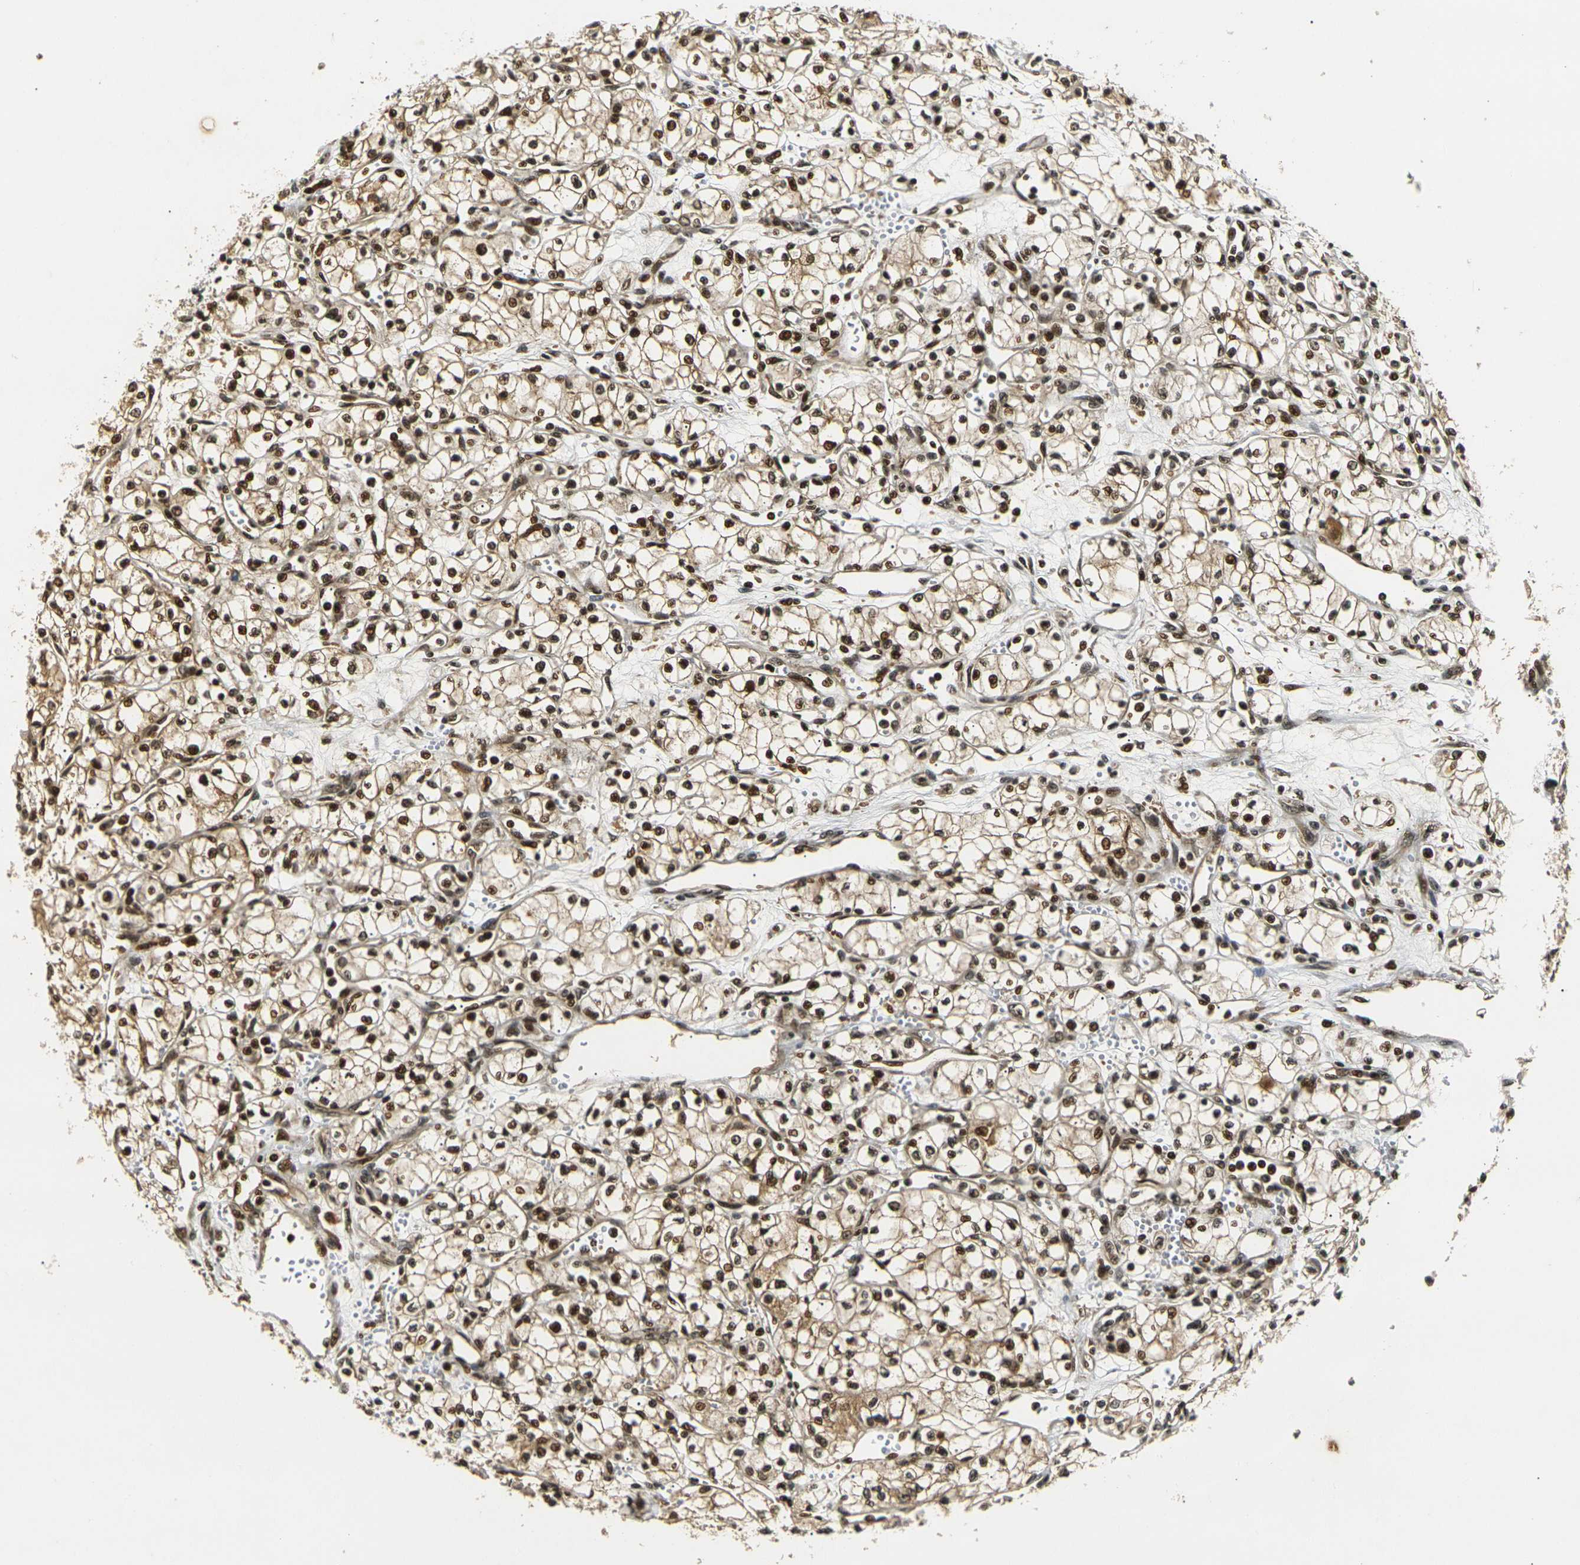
{"staining": {"intensity": "strong", "quantity": ">75%", "location": "cytoplasmic/membranous,nuclear"}, "tissue": "renal cancer", "cell_type": "Tumor cells", "image_type": "cancer", "snomed": [{"axis": "morphology", "description": "Normal tissue, NOS"}, {"axis": "morphology", "description": "Adenocarcinoma, NOS"}, {"axis": "topography", "description": "Kidney"}], "caption": "Tumor cells display high levels of strong cytoplasmic/membranous and nuclear positivity in about >75% of cells in human adenocarcinoma (renal).", "gene": "ACTL6A", "patient": {"sex": "male", "age": 59}}